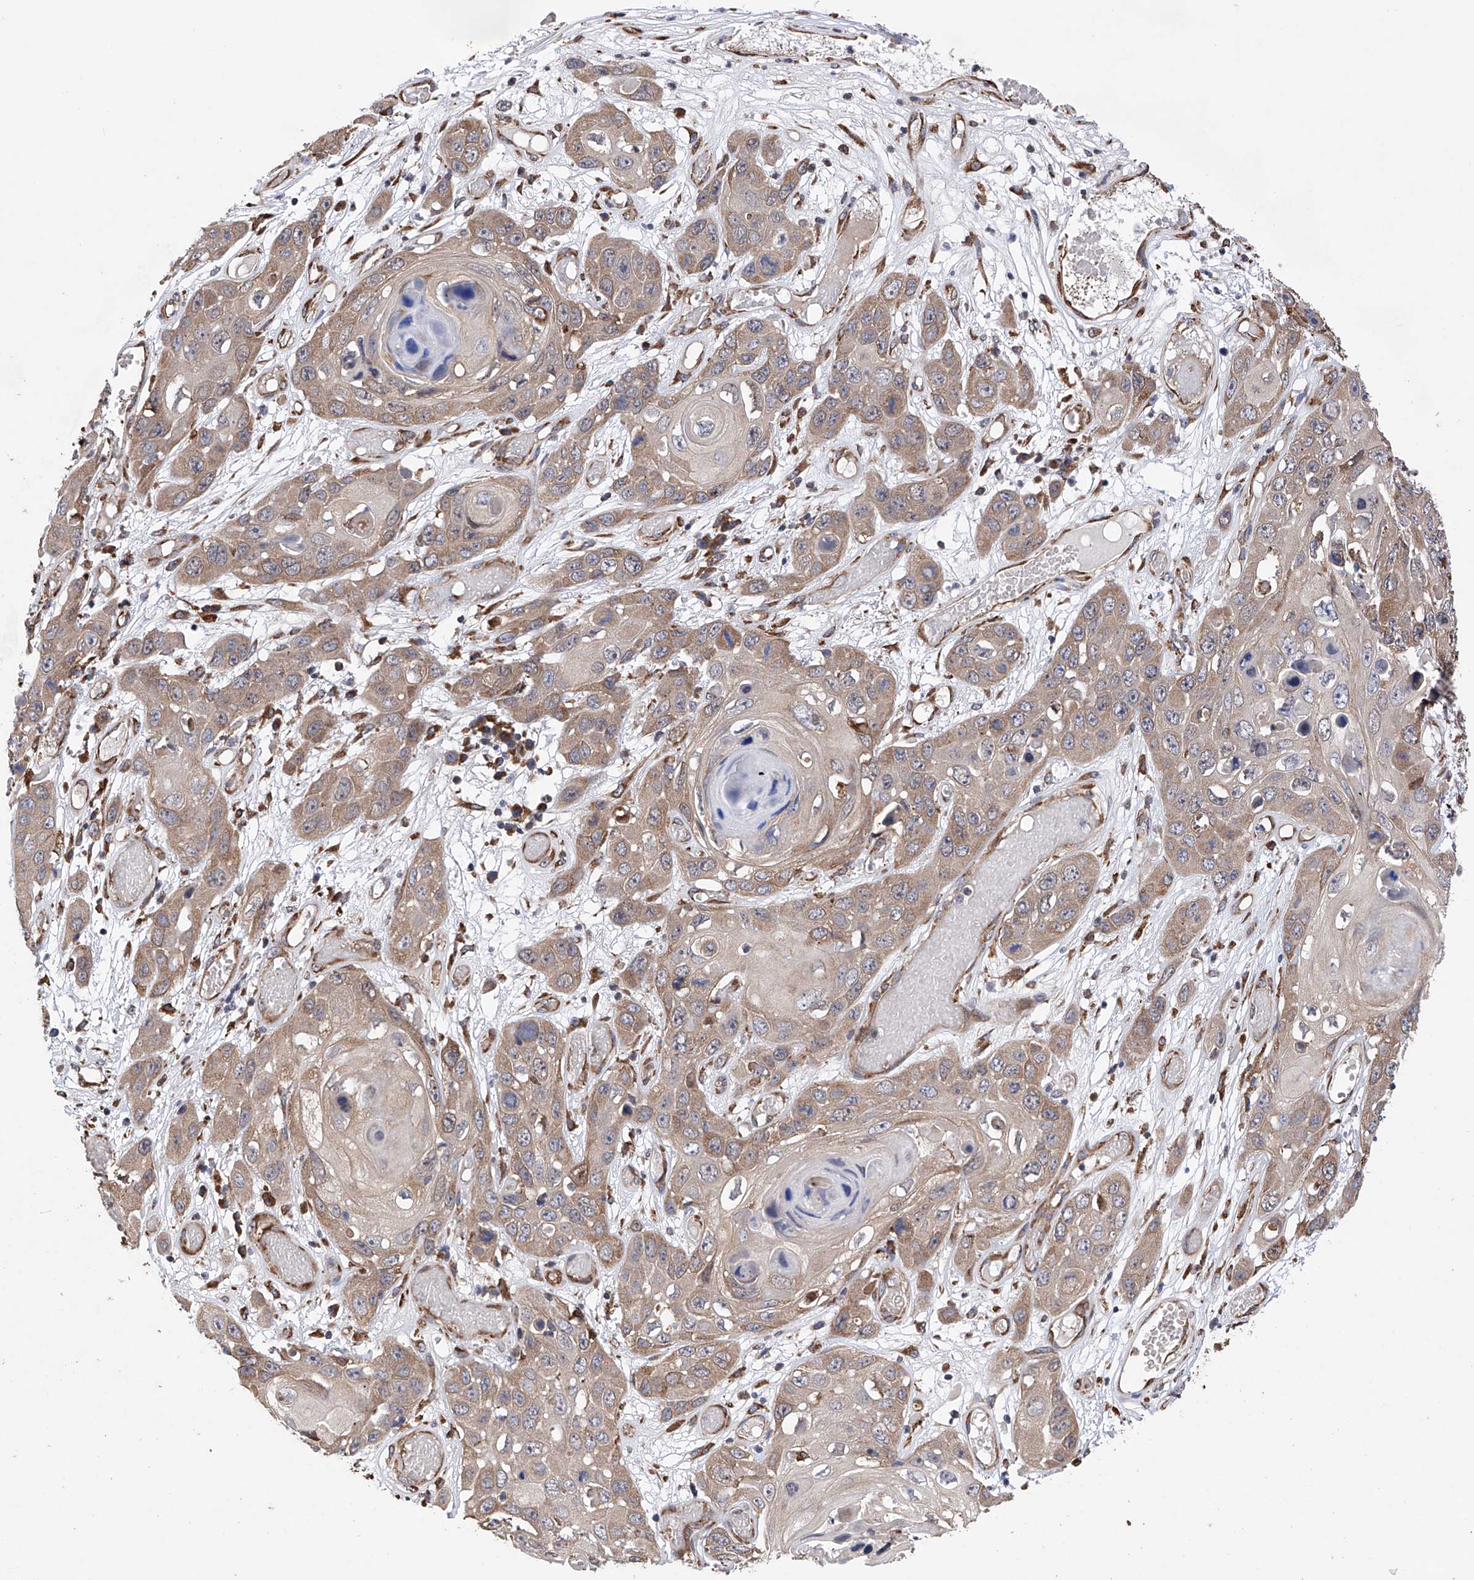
{"staining": {"intensity": "weak", "quantity": "25%-75%", "location": "cytoplasmic/membranous"}, "tissue": "skin cancer", "cell_type": "Tumor cells", "image_type": "cancer", "snomed": [{"axis": "morphology", "description": "Squamous cell carcinoma, NOS"}, {"axis": "topography", "description": "Skin"}], "caption": "Squamous cell carcinoma (skin) tissue shows weak cytoplasmic/membranous expression in approximately 25%-75% of tumor cells", "gene": "DNAH8", "patient": {"sex": "male", "age": 55}}